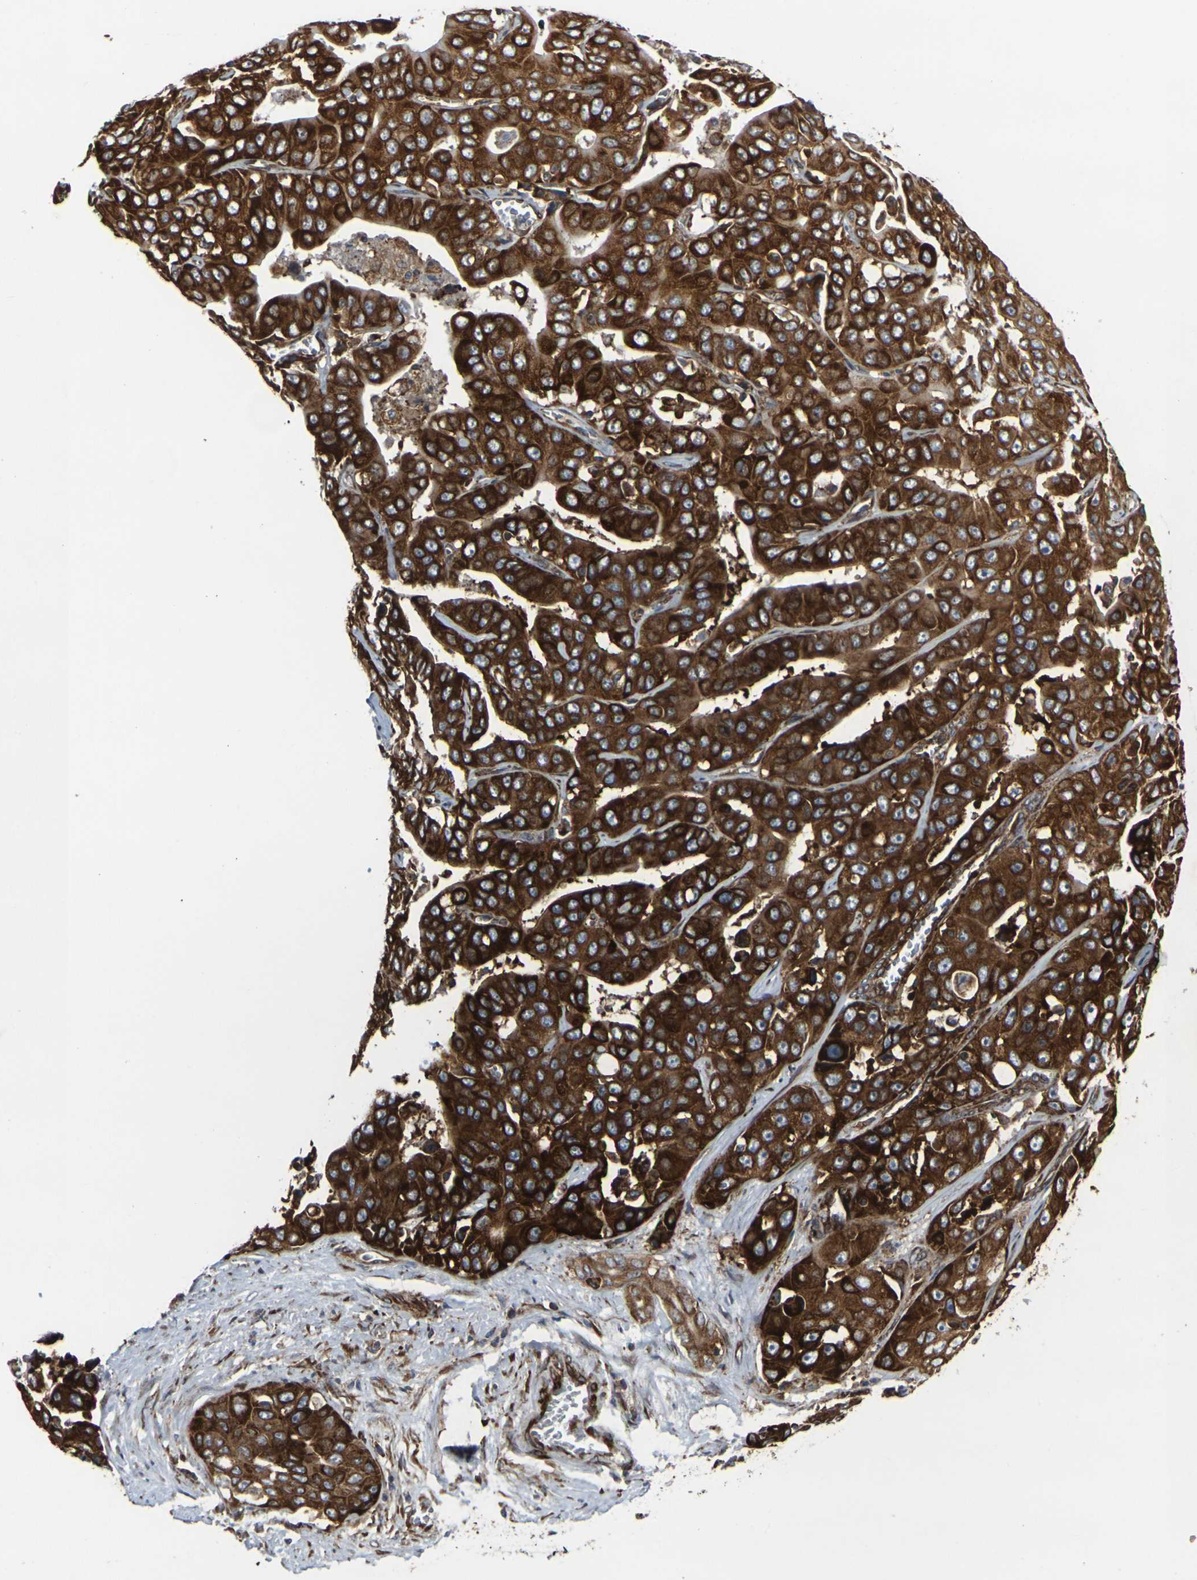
{"staining": {"intensity": "strong", "quantity": ">75%", "location": "cytoplasmic/membranous"}, "tissue": "liver cancer", "cell_type": "Tumor cells", "image_type": "cancer", "snomed": [{"axis": "morphology", "description": "Cholangiocarcinoma"}, {"axis": "topography", "description": "Liver"}], "caption": "Liver cancer (cholangiocarcinoma) stained with a protein marker displays strong staining in tumor cells.", "gene": "MARCHF2", "patient": {"sex": "female", "age": 52}}